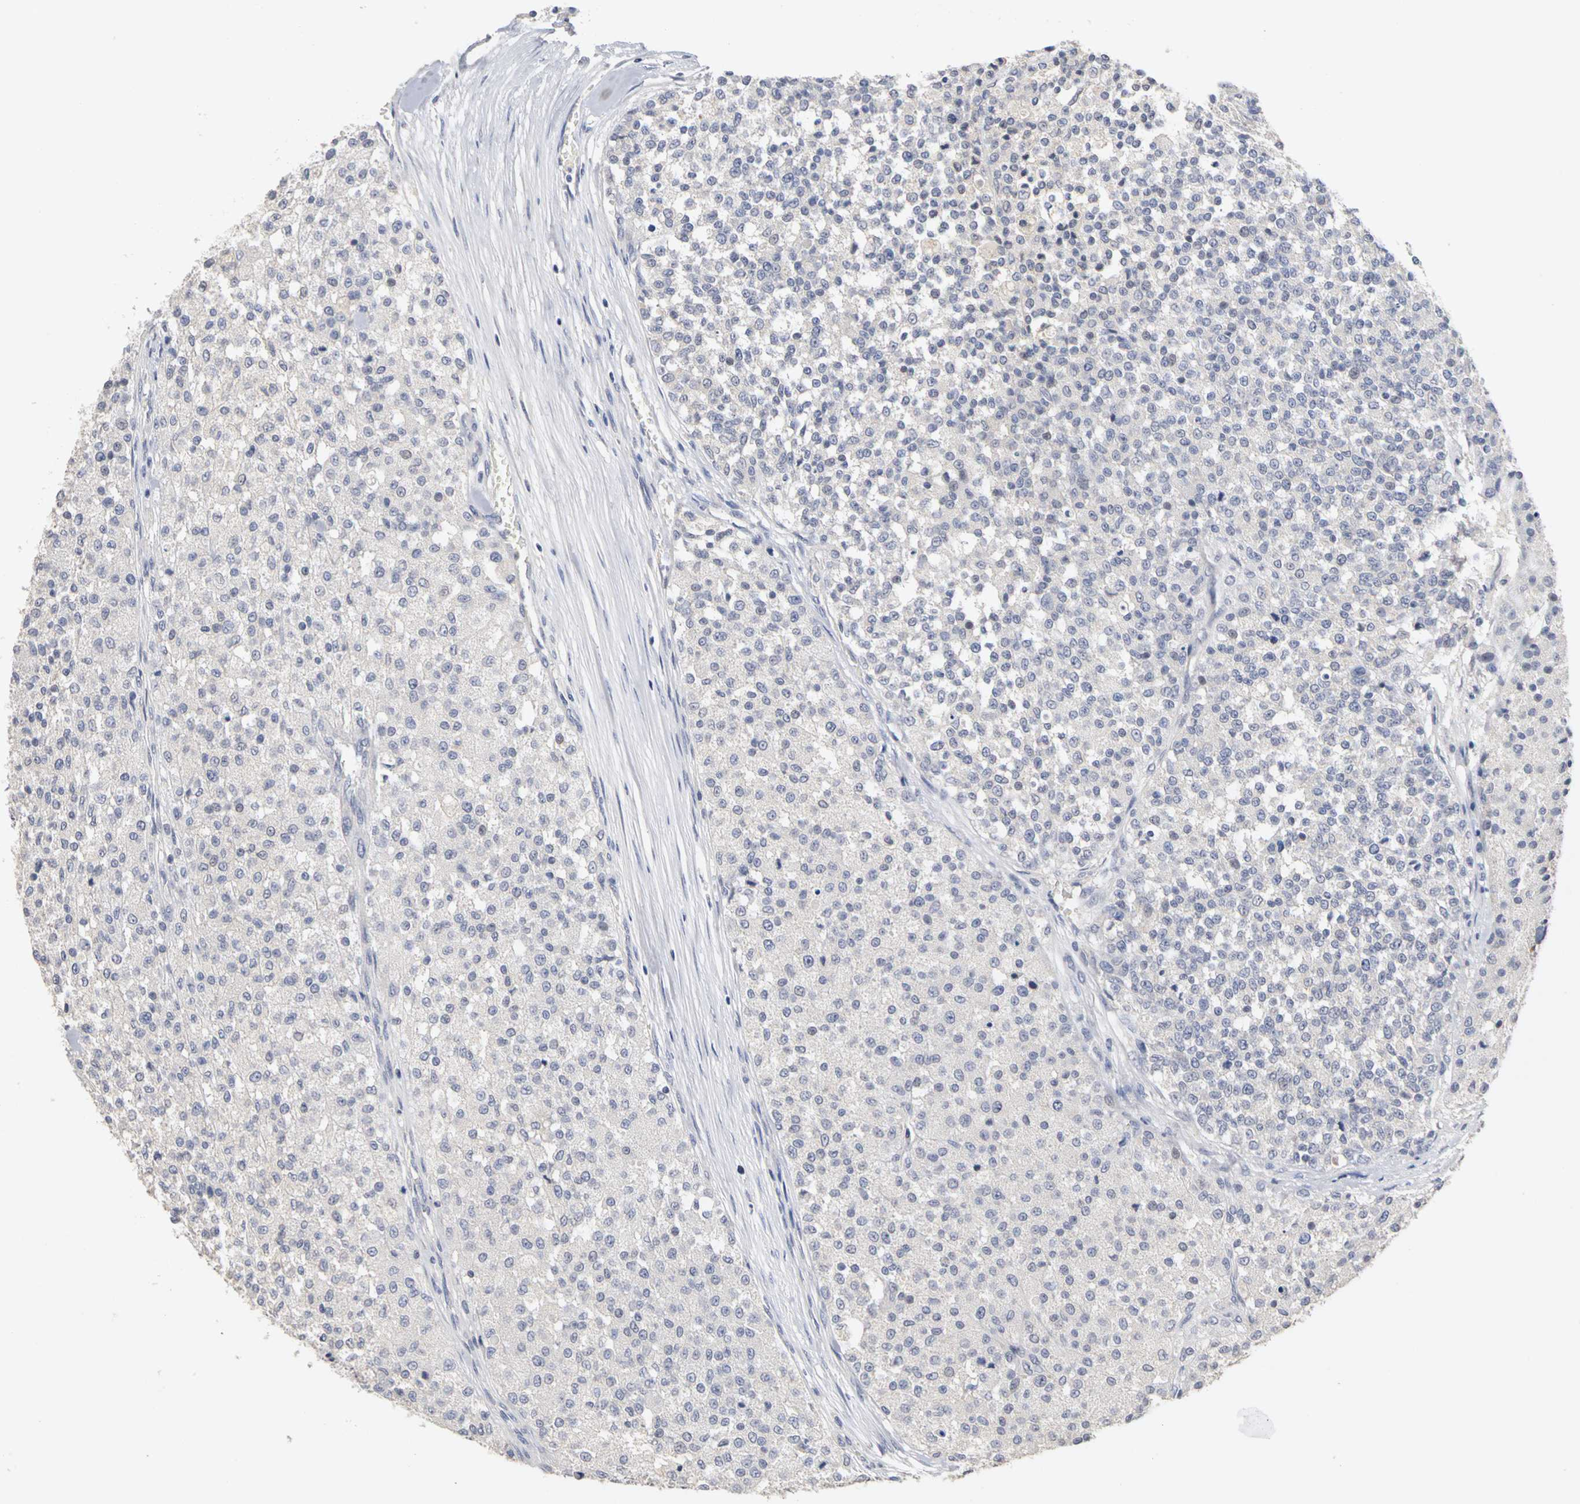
{"staining": {"intensity": "negative", "quantity": "none", "location": "none"}, "tissue": "testis cancer", "cell_type": "Tumor cells", "image_type": "cancer", "snomed": [{"axis": "morphology", "description": "Seminoma, NOS"}, {"axis": "topography", "description": "Testis"}], "caption": "Testis seminoma was stained to show a protein in brown. There is no significant expression in tumor cells. (Immunohistochemistry (ihc), brightfield microscopy, high magnification).", "gene": "PGR", "patient": {"sex": "male", "age": 59}}